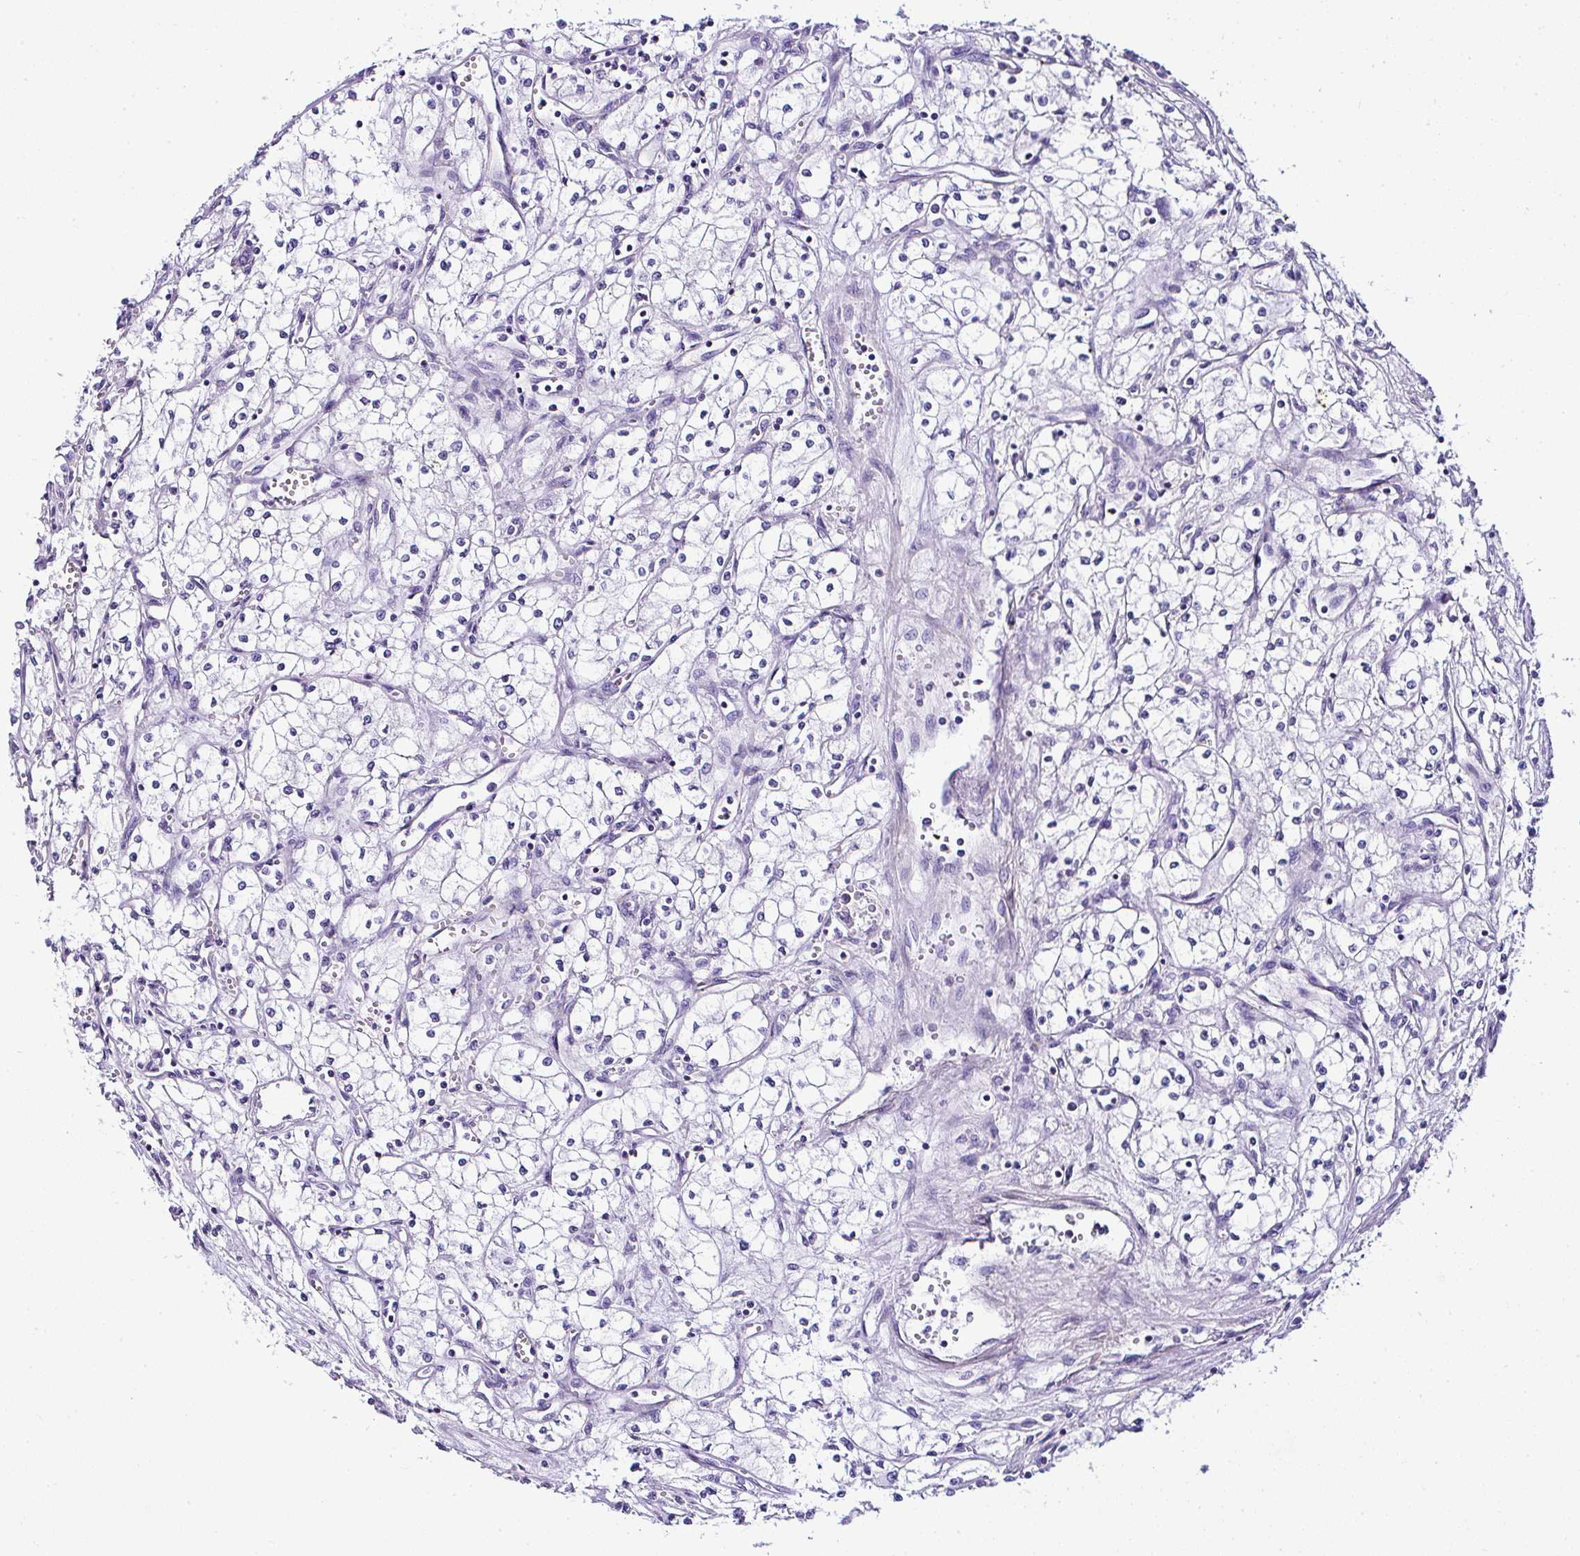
{"staining": {"intensity": "negative", "quantity": "none", "location": "none"}, "tissue": "renal cancer", "cell_type": "Tumor cells", "image_type": "cancer", "snomed": [{"axis": "morphology", "description": "Adenocarcinoma, NOS"}, {"axis": "topography", "description": "Kidney"}], "caption": "Immunohistochemical staining of human renal cancer reveals no significant expression in tumor cells. The staining was performed using DAB to visualize the protein expression in brown, while the nuclei were stained in blue with hematoxylin (Magnification: 20x).", "gene": "DEPDC5", "patient": {"sex": "male", "age": 59}}